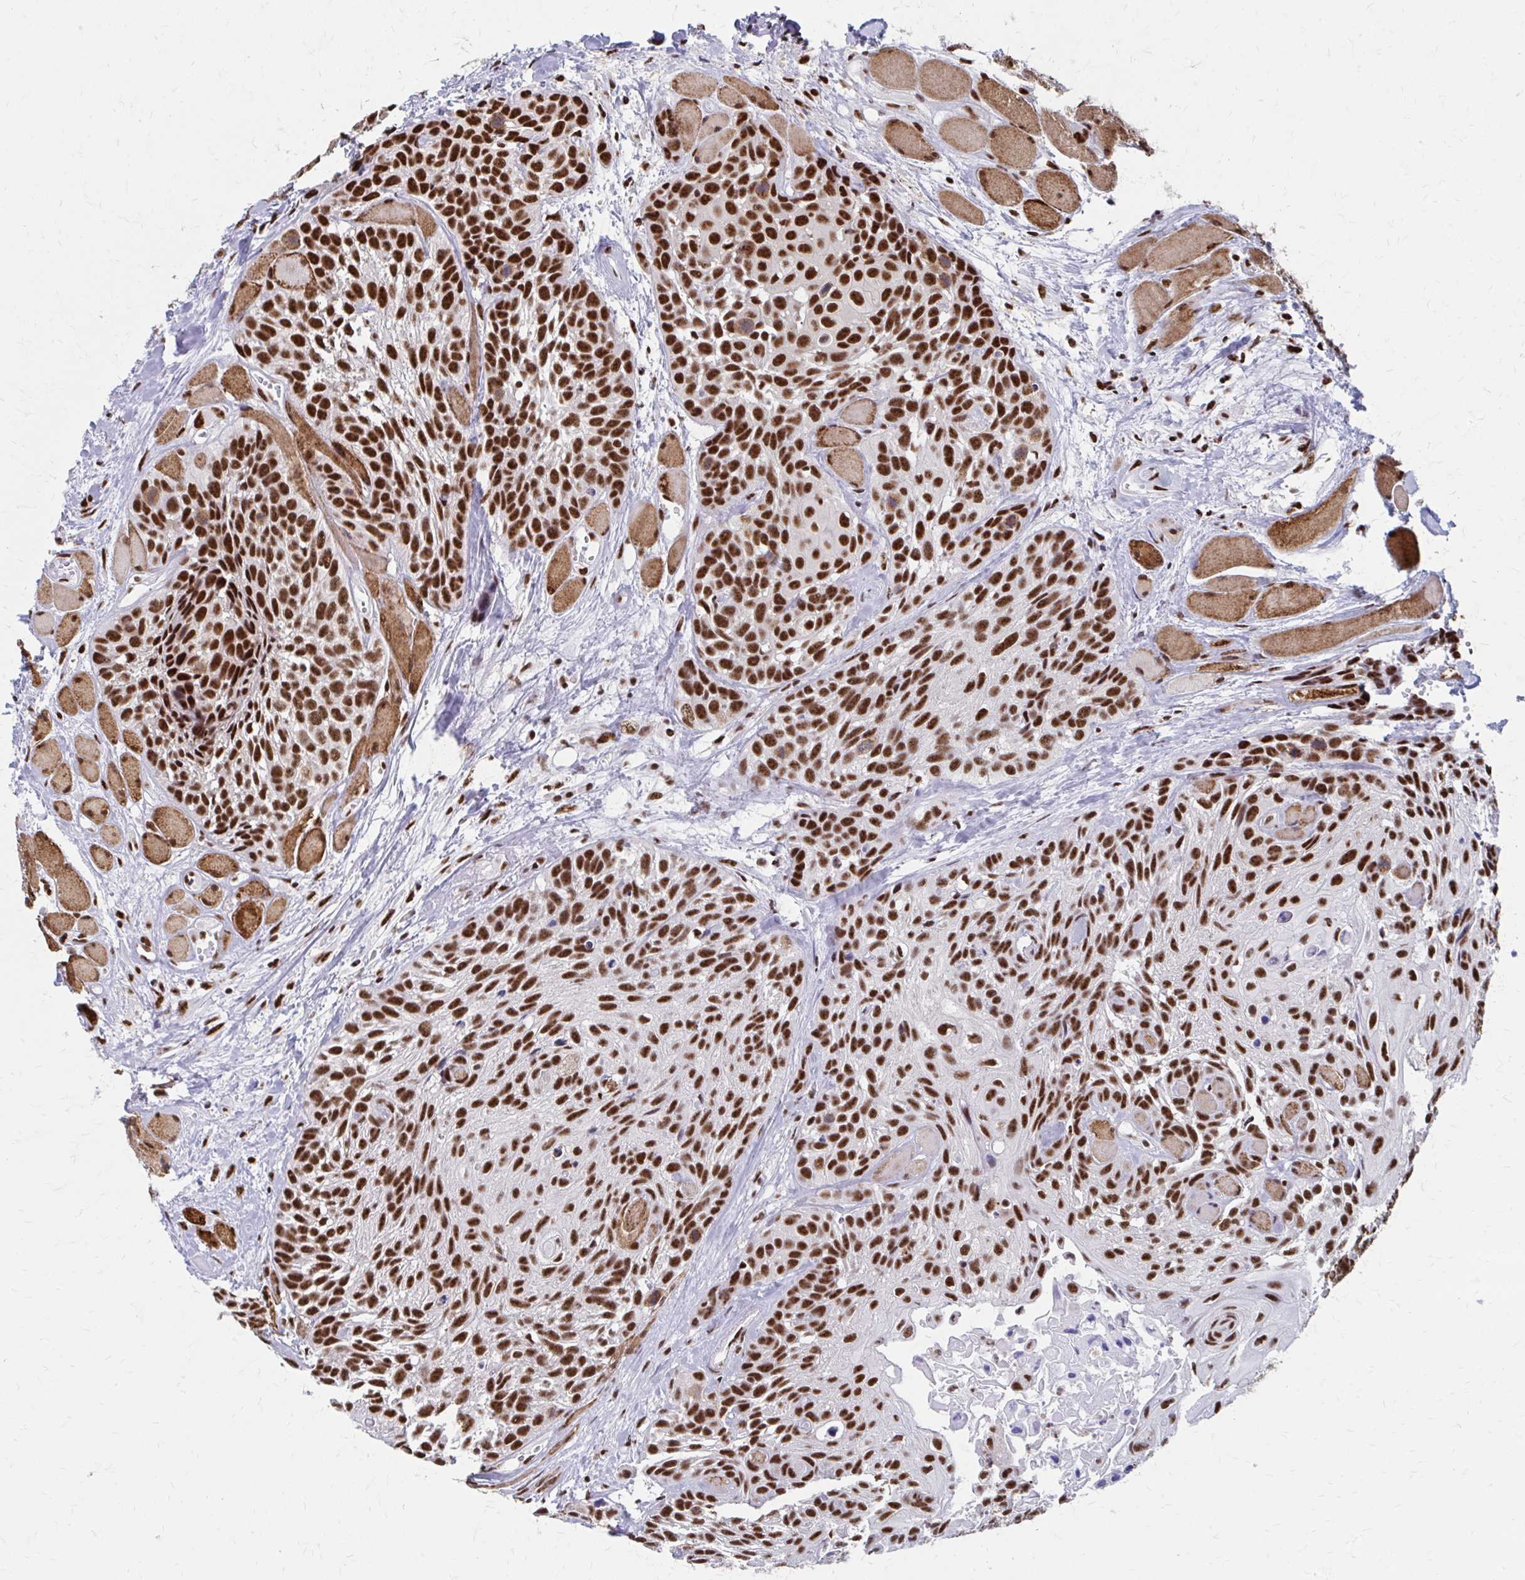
{"staining": {"intensity": "strong", "quantity": ">75%", "location": "nuclear"}, "tissue": "head and neck cancer", "cell_type": "Tumor cells", "image_type": "cancer", "snomed": [{"axis": "morphology", "description": "Squamous cell carcinoma, NOS"}, {"axis": "topography", "description": "Head-Neck"}], "caption": "Tumor cells demonstrate high levels of strong nuclear positivity in approximately >75% of cells in human squamous cell carcinoma (head and neck).", "gene": "CNKSR3", "patient": {"sex": "female", "age": 50}}